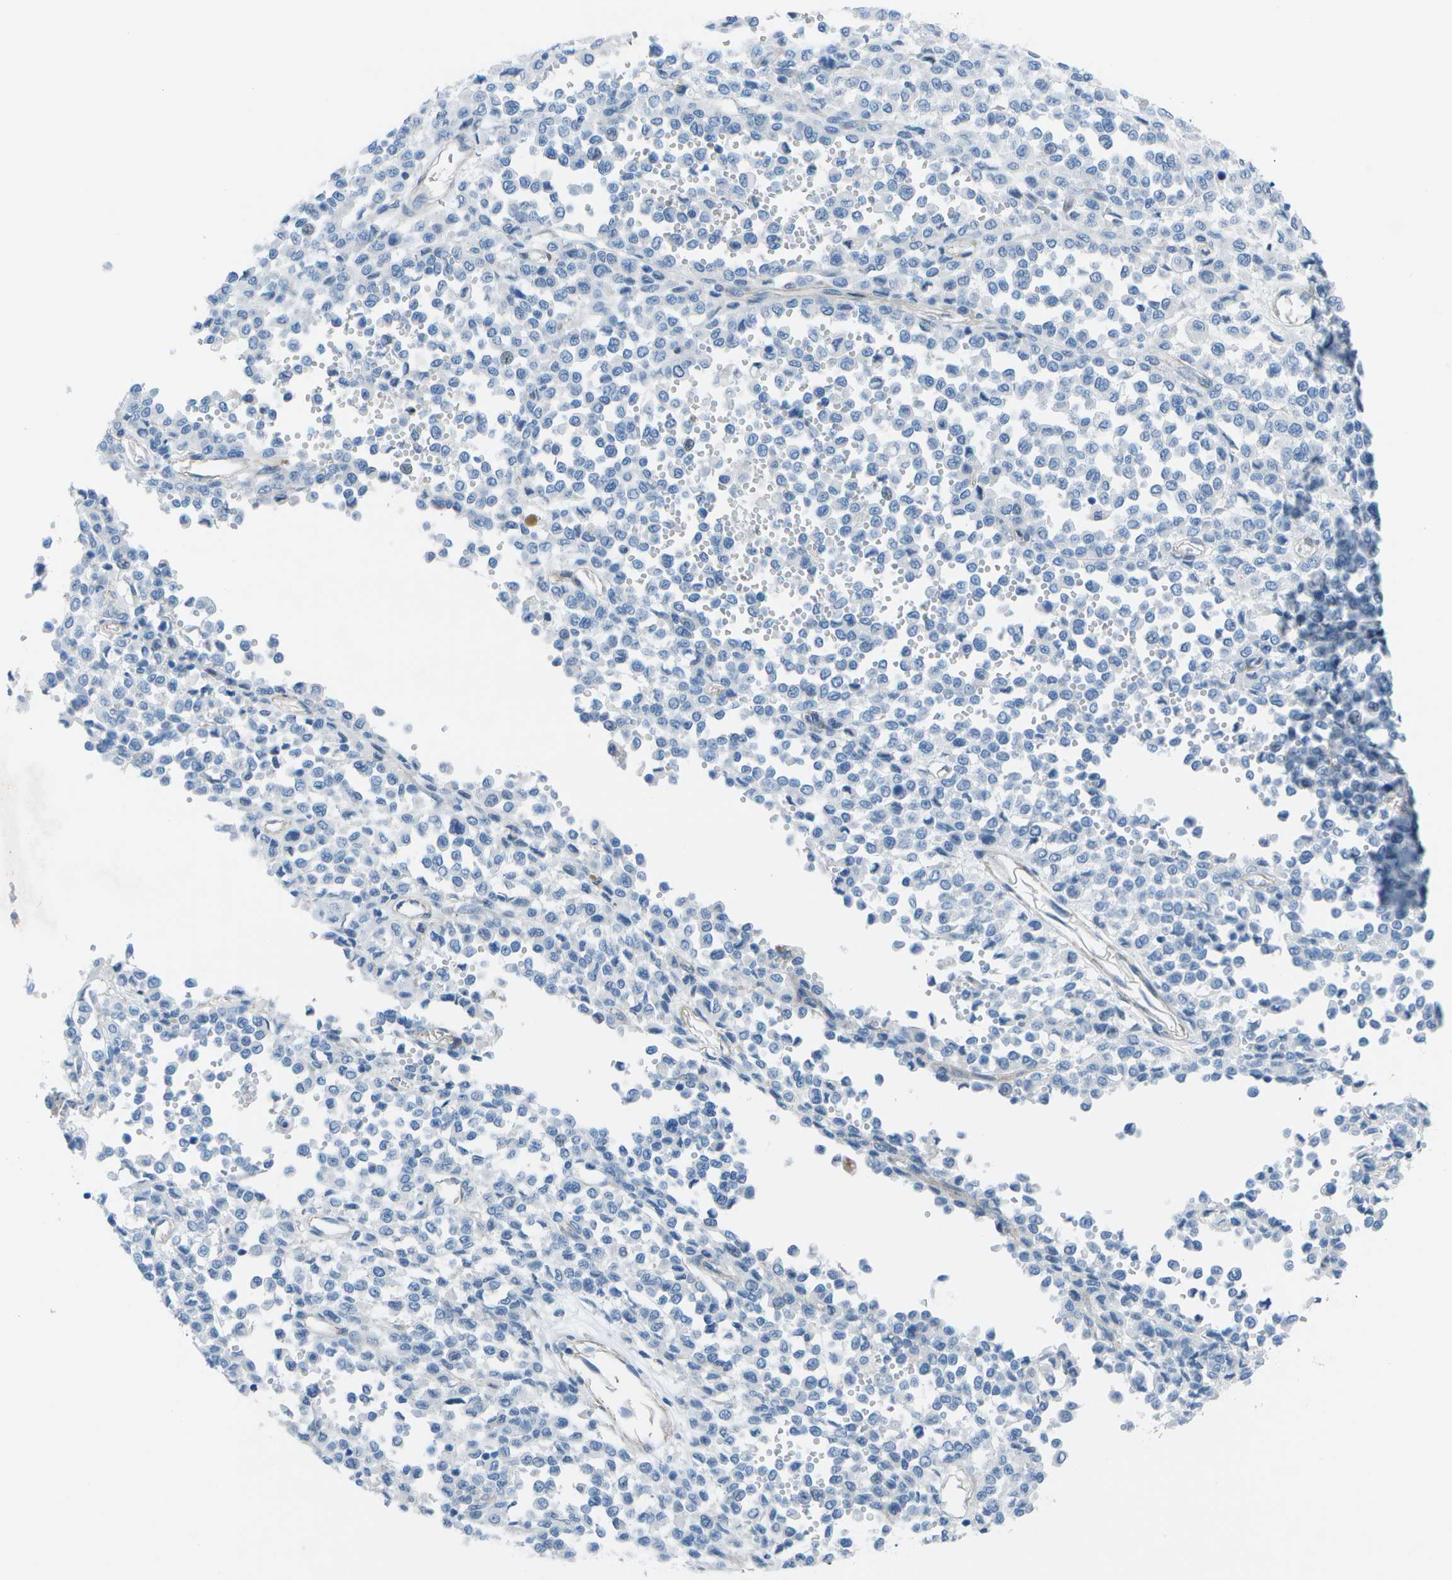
{"staining": {"intensity": "negative", "quantity": "none", "location": "none"}, "tissue": "melanoma", "cell_type": "Tumor cells", "image_type": "cancer", "snomed": [{"axis": "morphology", "description": "Malignant melanoma, Metastatic site"}, {"axis": "topography", "description": "Pancreas"}], "caption": "High power microscopy image of an IHC micrograph of melanoma, revealing no significant staining in tumor cells.", "gene": "SORBS3", "patient": {"sex": "female", "age": 30}}